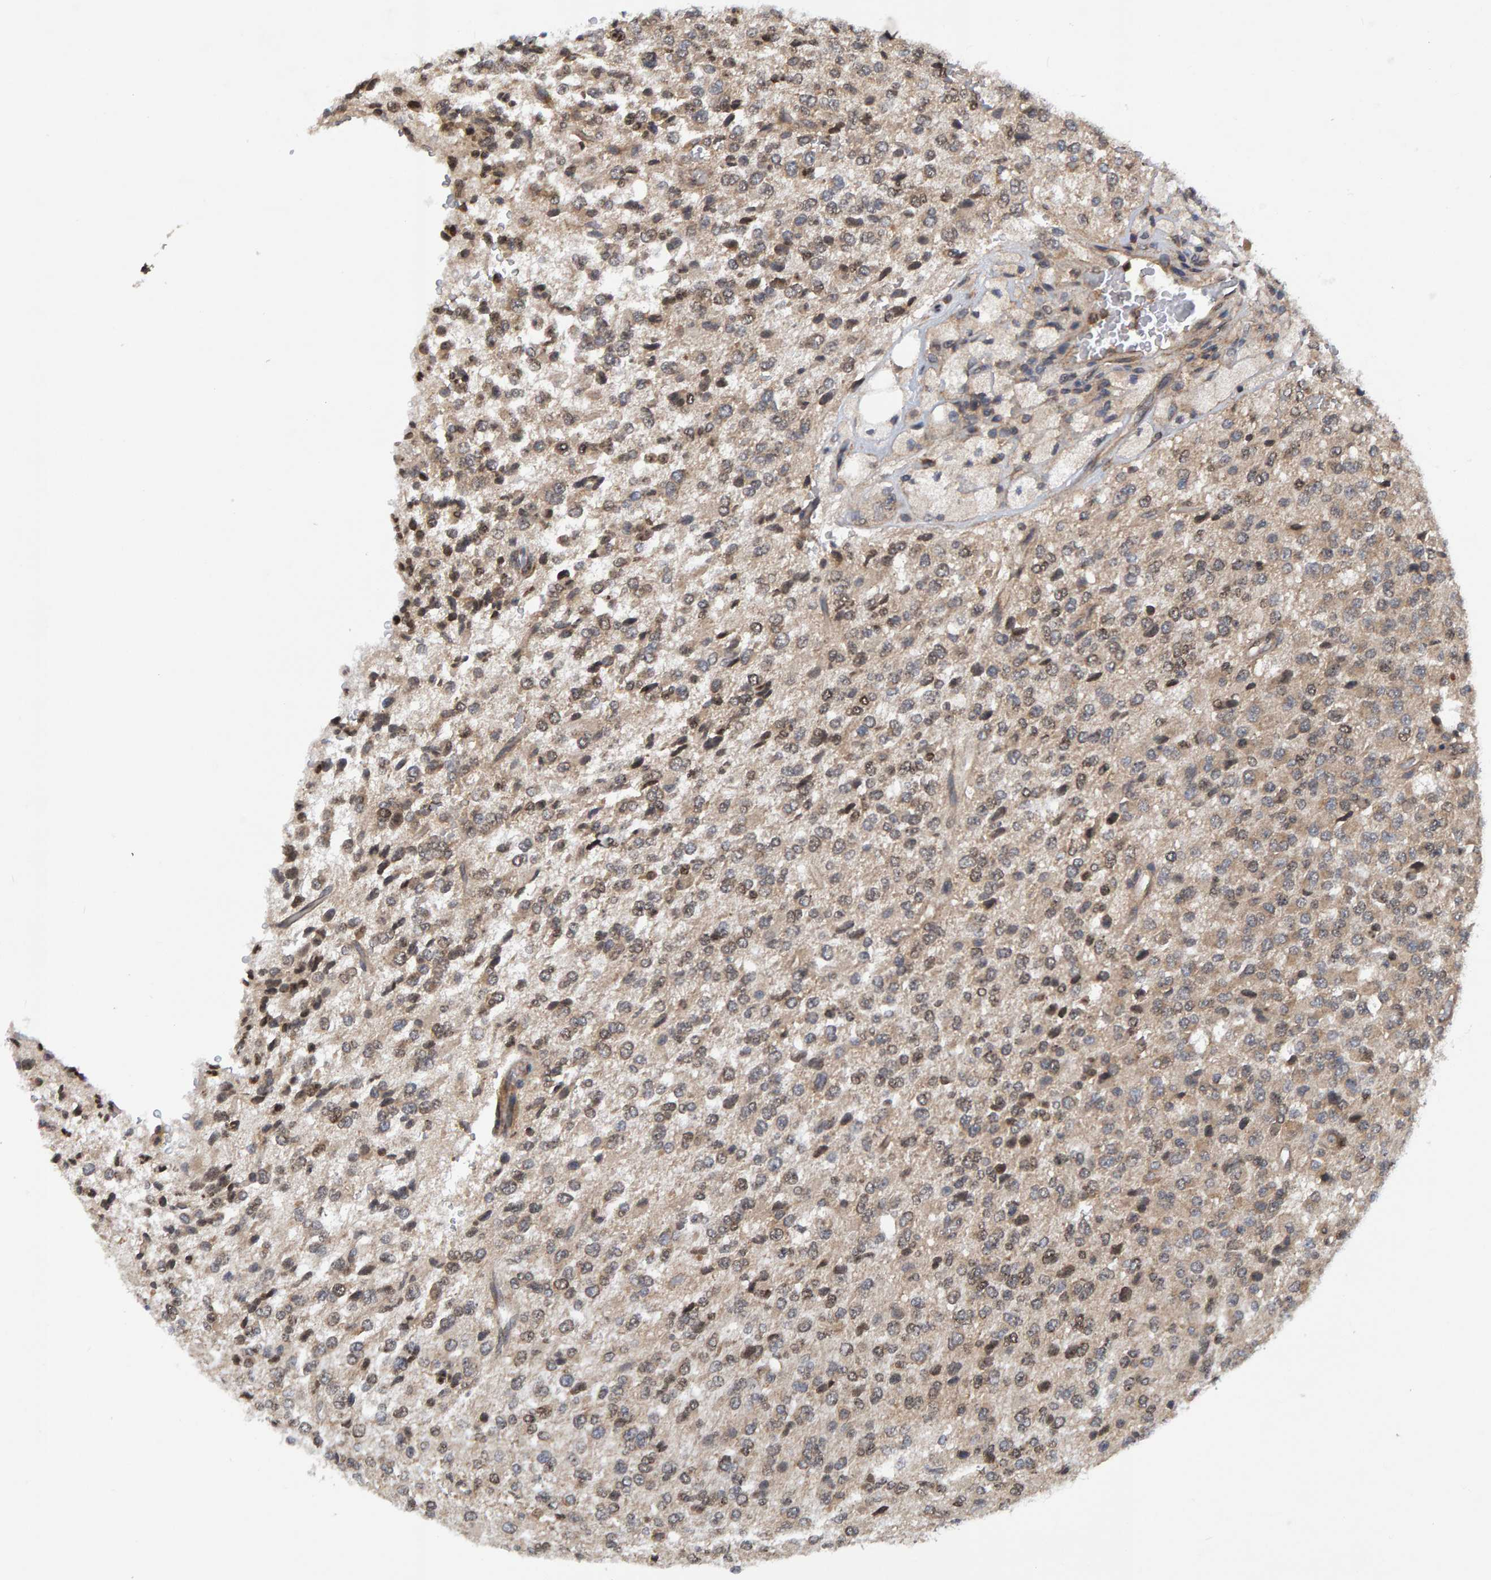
{"staining": {"intensity": "weak", "quantity": "25%-75%", "location": "cytoplasmic/membranous,nuclear"}, "tissue": "glioma", "cell_type": "Tumor cells", "image_type": "cancer", "snomed": [{"axis": "morphology", "description": "Glioma, malignant, High grade"}, {"axis": "topography", "description": "pancreas cauda"}], "caption": "Protein staining of glioma tissue shows weak cytoplasmic/membranous and nuclear positivity in about 25%-75% of tumor cells.", "gene": "GAB2", "patient": {"sex": "male", "age": 60}}